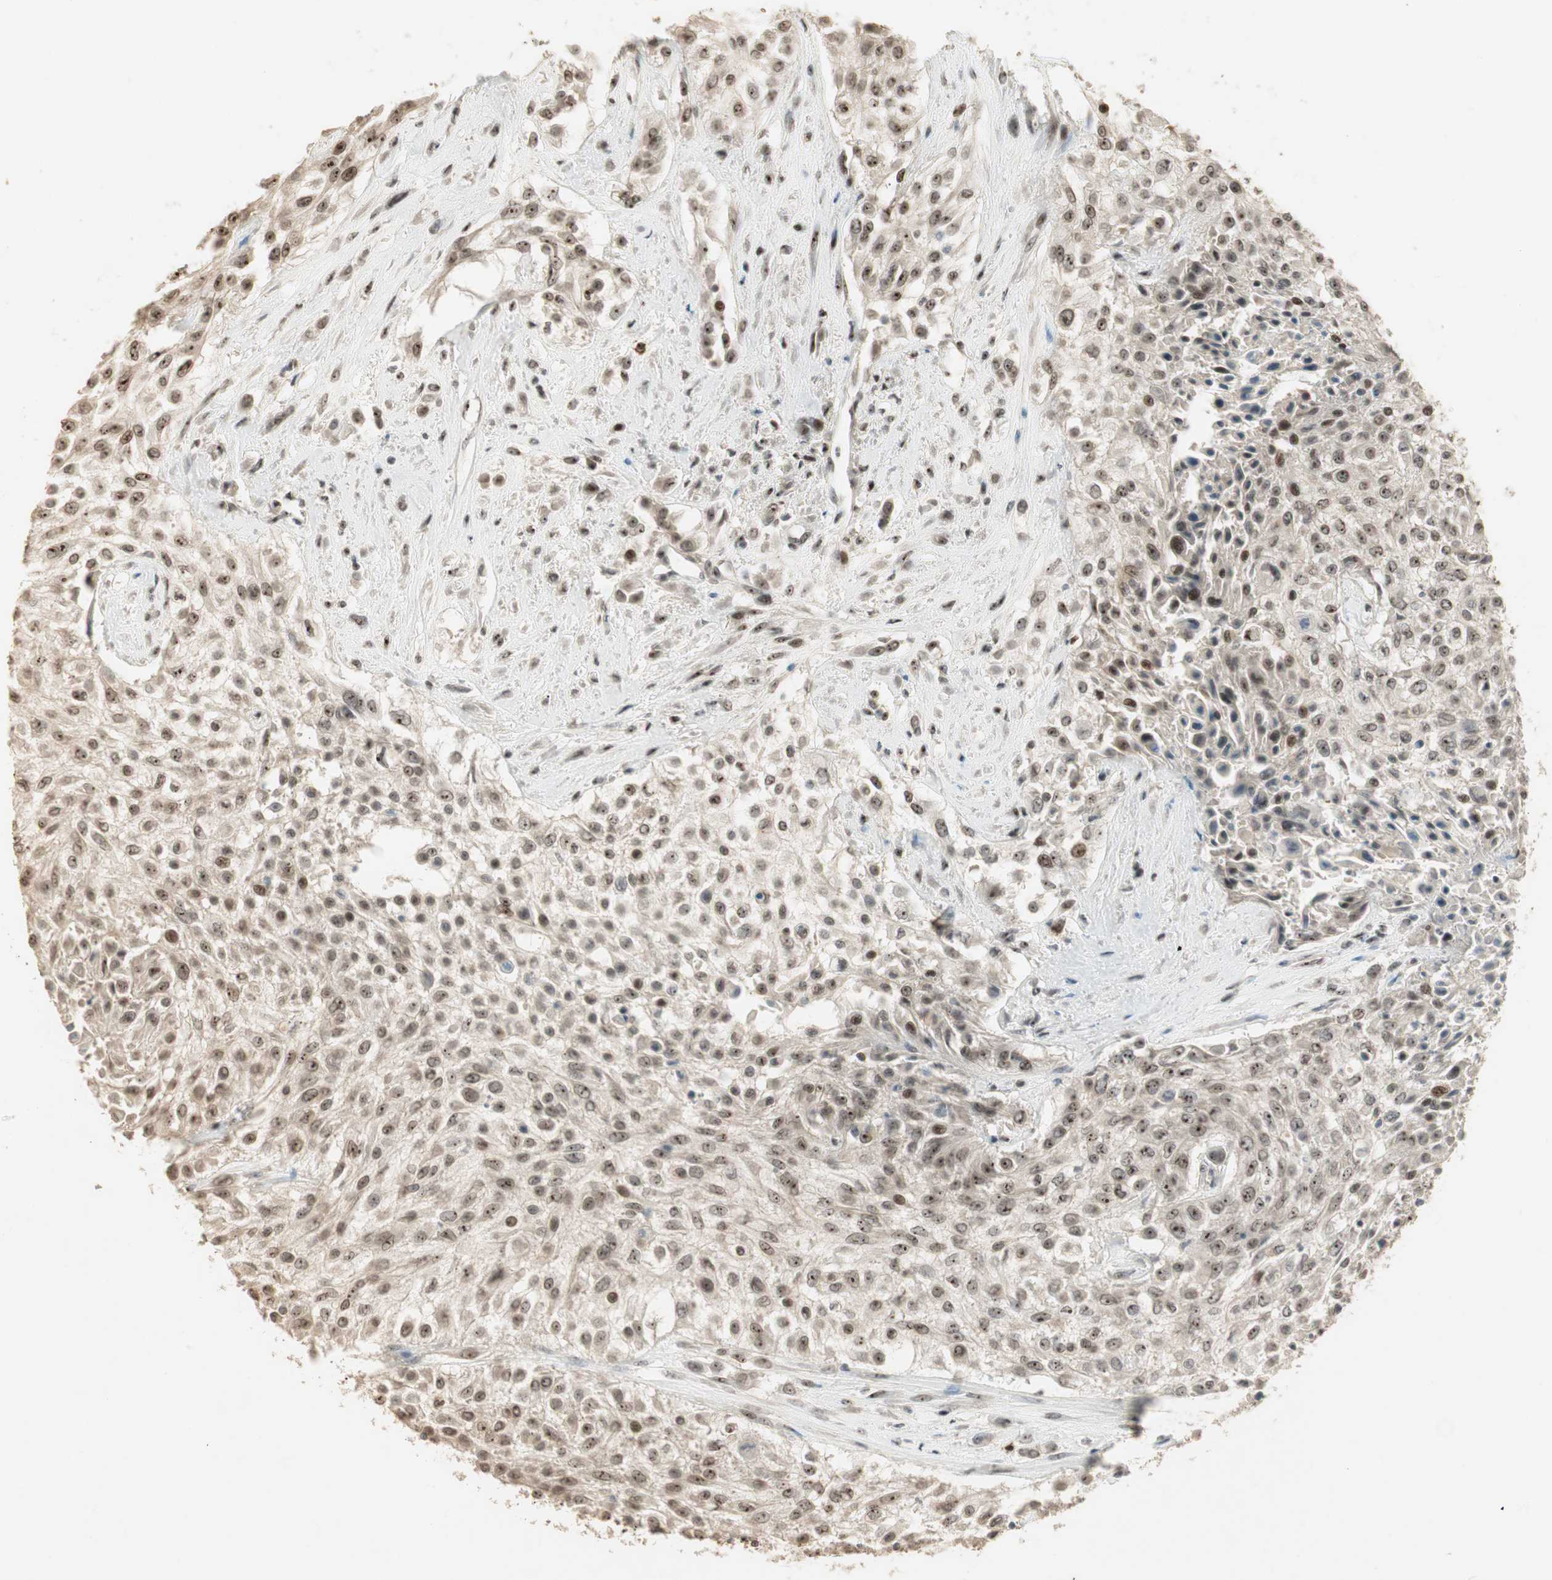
{"staining": {"intensity": "moderate", "quantity": ">75%", "location": "nuclear"}, "tissue": "urothelial cancer", "cell_type": "Tumor cells", "image_type": "cancer", "snomed": [{"axis": "morphology", "description": "Urothelial carcinoma, High grade"}, {"axis": "topography", "description": "Urinary bladder"}], "caption": "Urothelial cancer stained with DAB (3,3'-diaminobenzidine) immunohistochemistry (IHC) shows medium levels of moderate nuclear expression in approximately >75% of tumor cells.", "gene": "ETV4", "patient": {"sex": "male", "age": 57}}